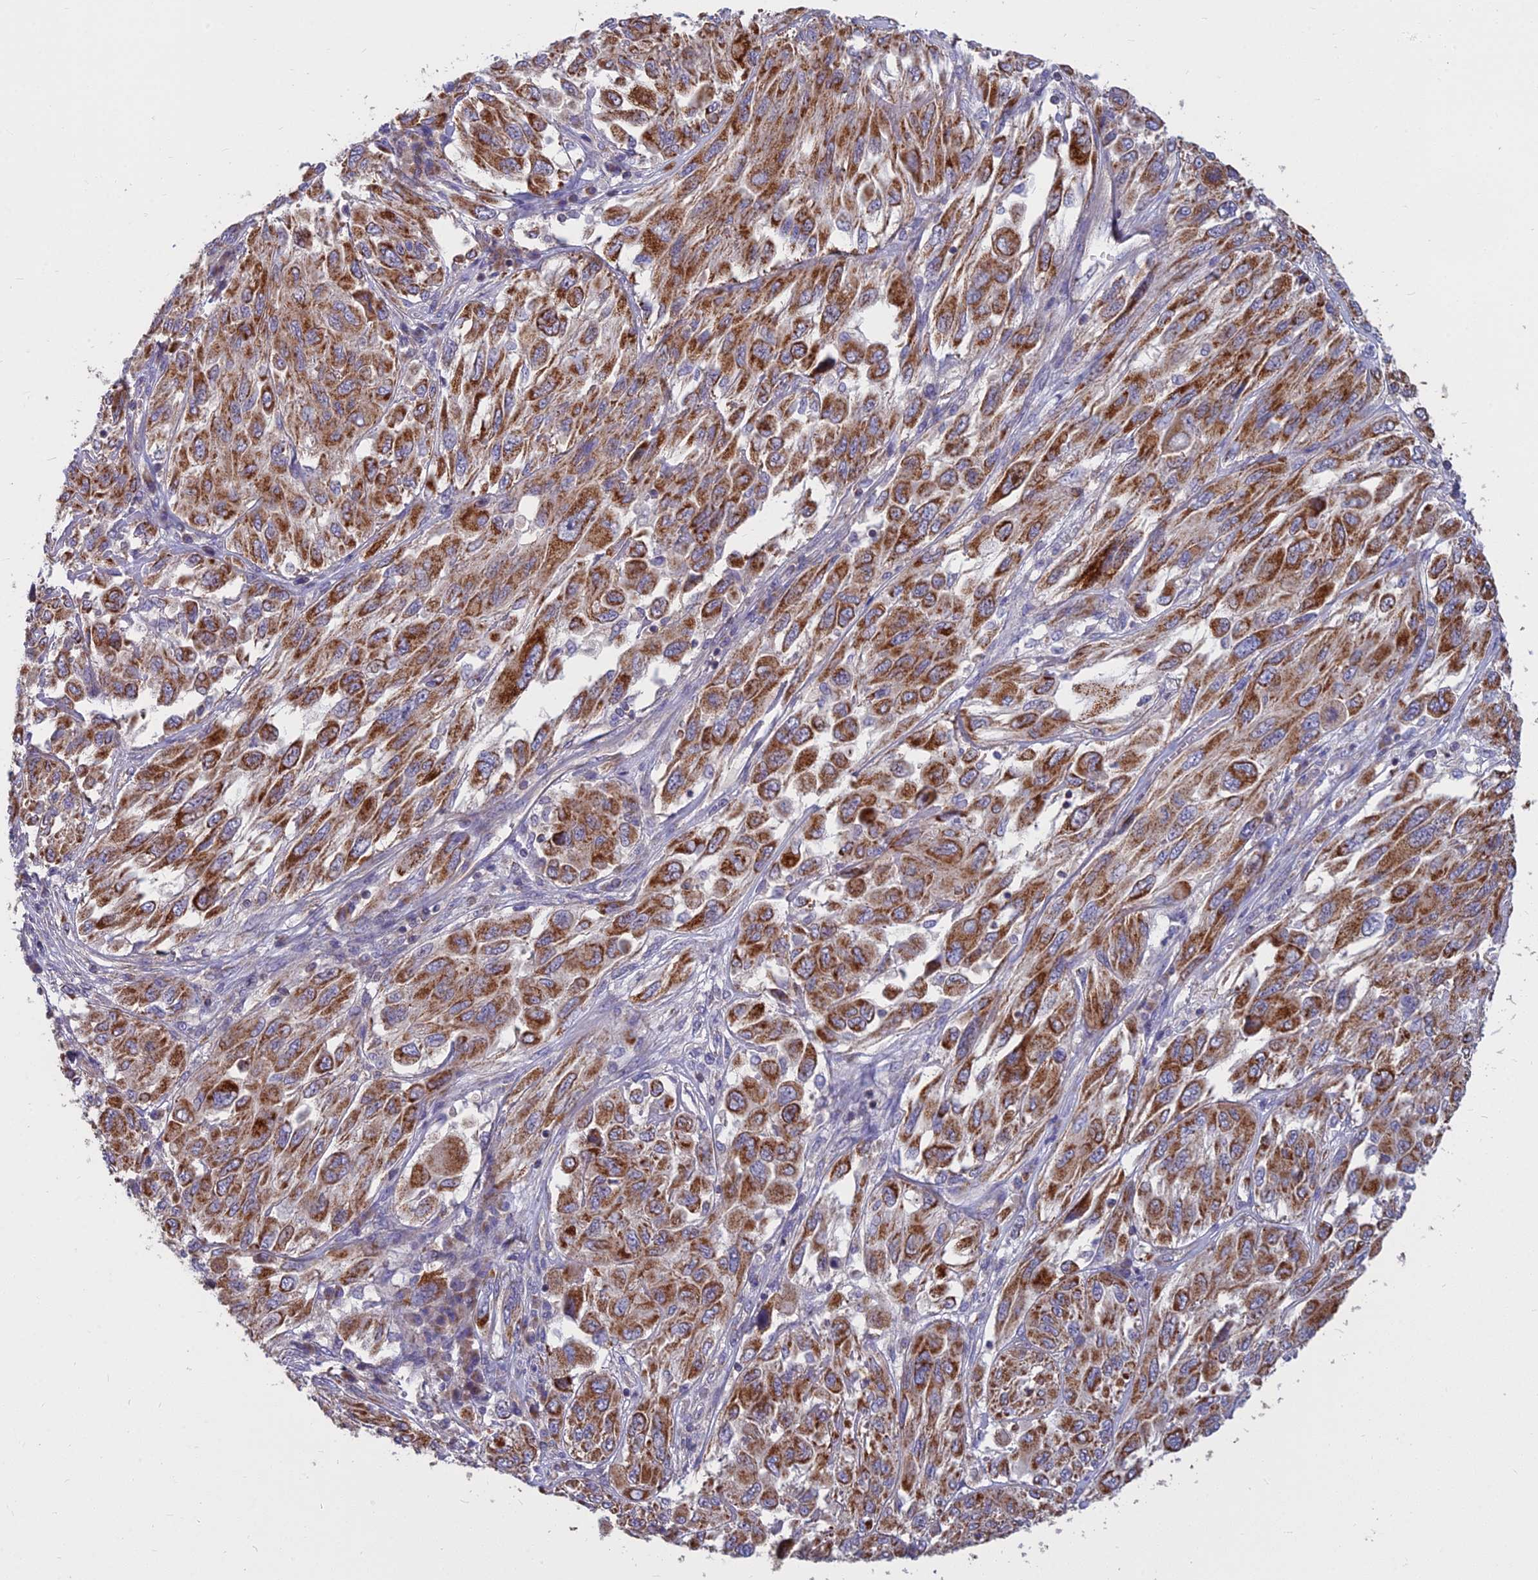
{"staining": {"intensity": "strong", "quantity": ">75%", "location": "cytoplasmic/membranous"}, "tissue": "melanoma", "cell_type": "Tumor cells", "image_type": "cancer", "snomed": [{"axis": "morphology", "description": "Malignant melanoma, NOS"}, {"axis": "topography", "description": "Skin"}], "caption": "This is an image of immunohistochemistry (IHC) staining of malignant melanoma, which shows strong positivity in the cytoplasmic/membranous of tumor cells.", "gene": "COX20", "patient": {"sex": "female", "age": 91}}